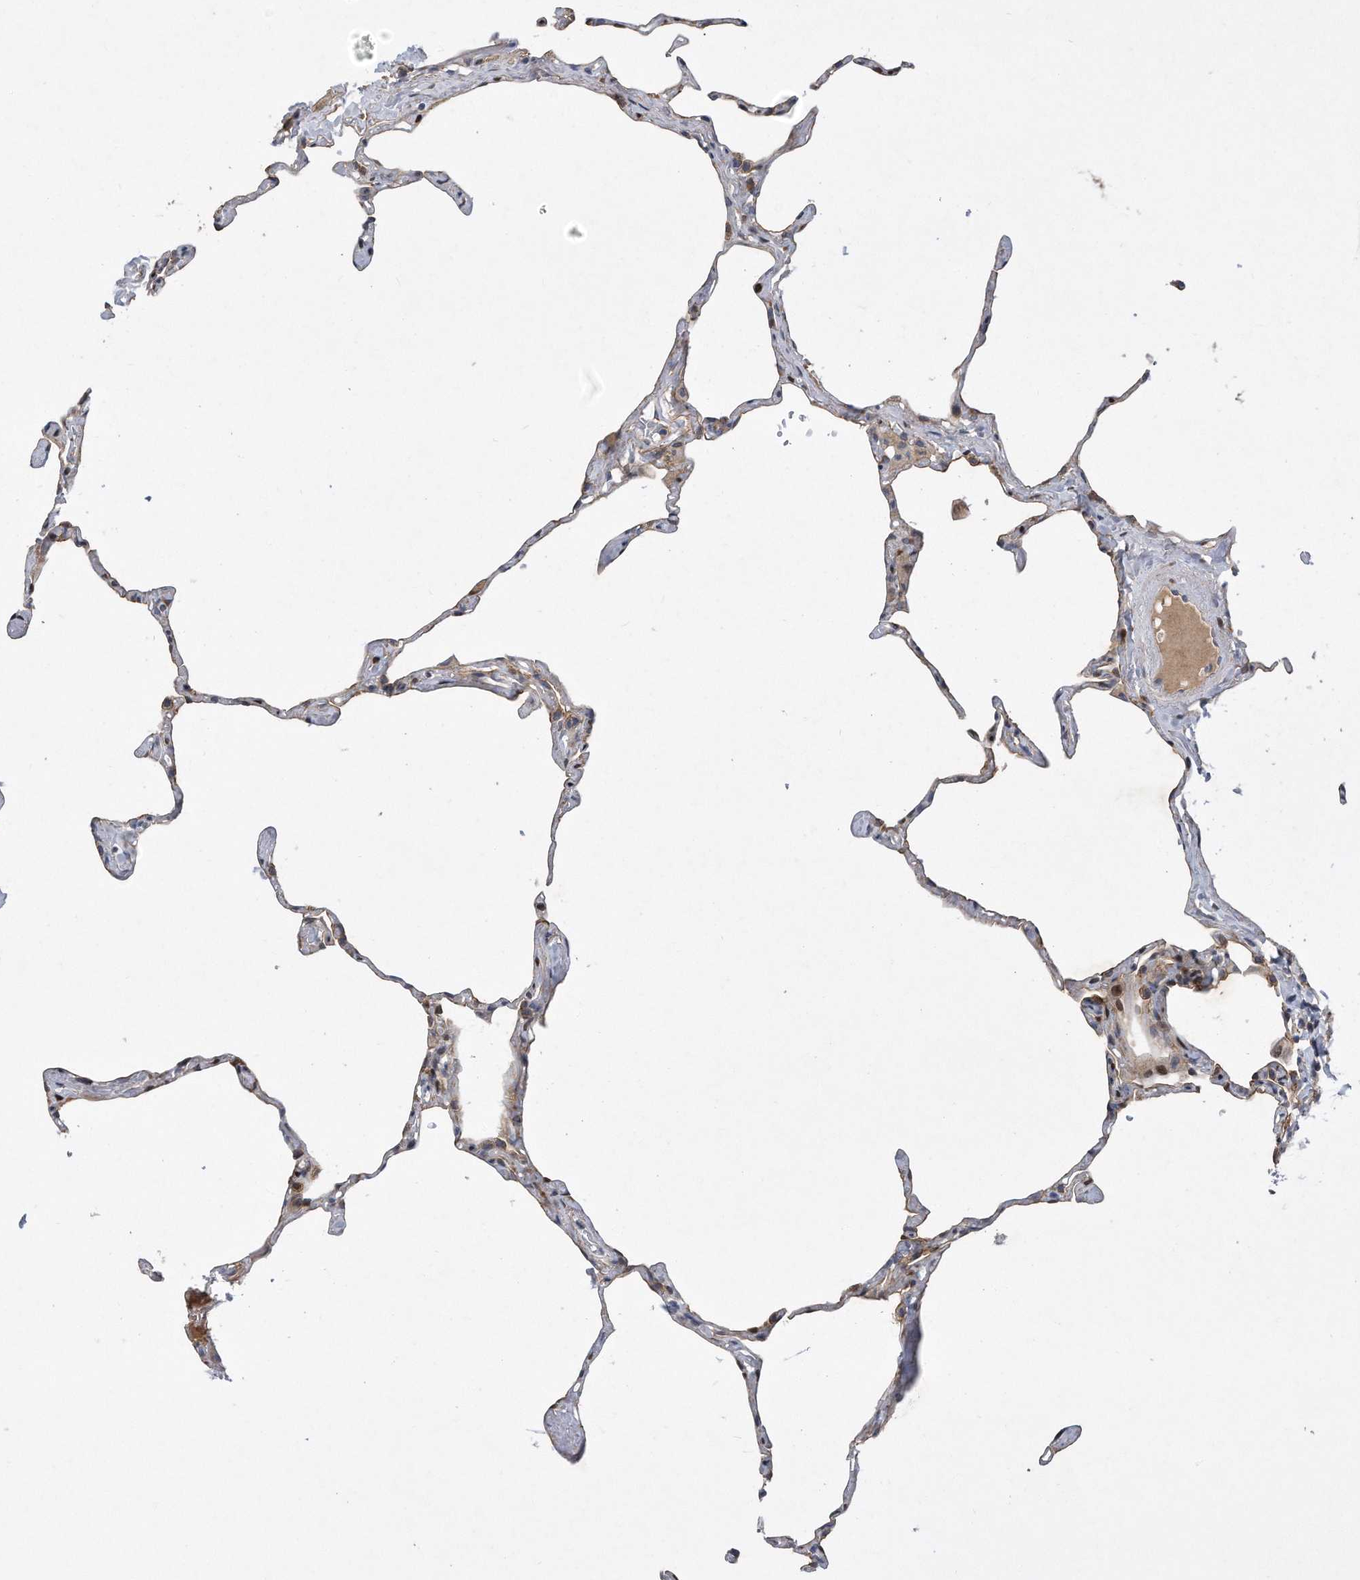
{"staining": {"intensity": "negative", "quantity": "none", "location": "none"}, "tissue": "lung", "cell_type": "Alveolar cells", "image_type": "normal", "snomed": [{"axis": "morphology", "description": "Normal tissue, NOS"}, {"axis": "topography", "description": "Lung"}], "caption": "Immunohistochemistry of benign human lung shows no positivity in alveolar cells.", "gene": "CDH12", "patient": {"sex": "male", "age": 65}}